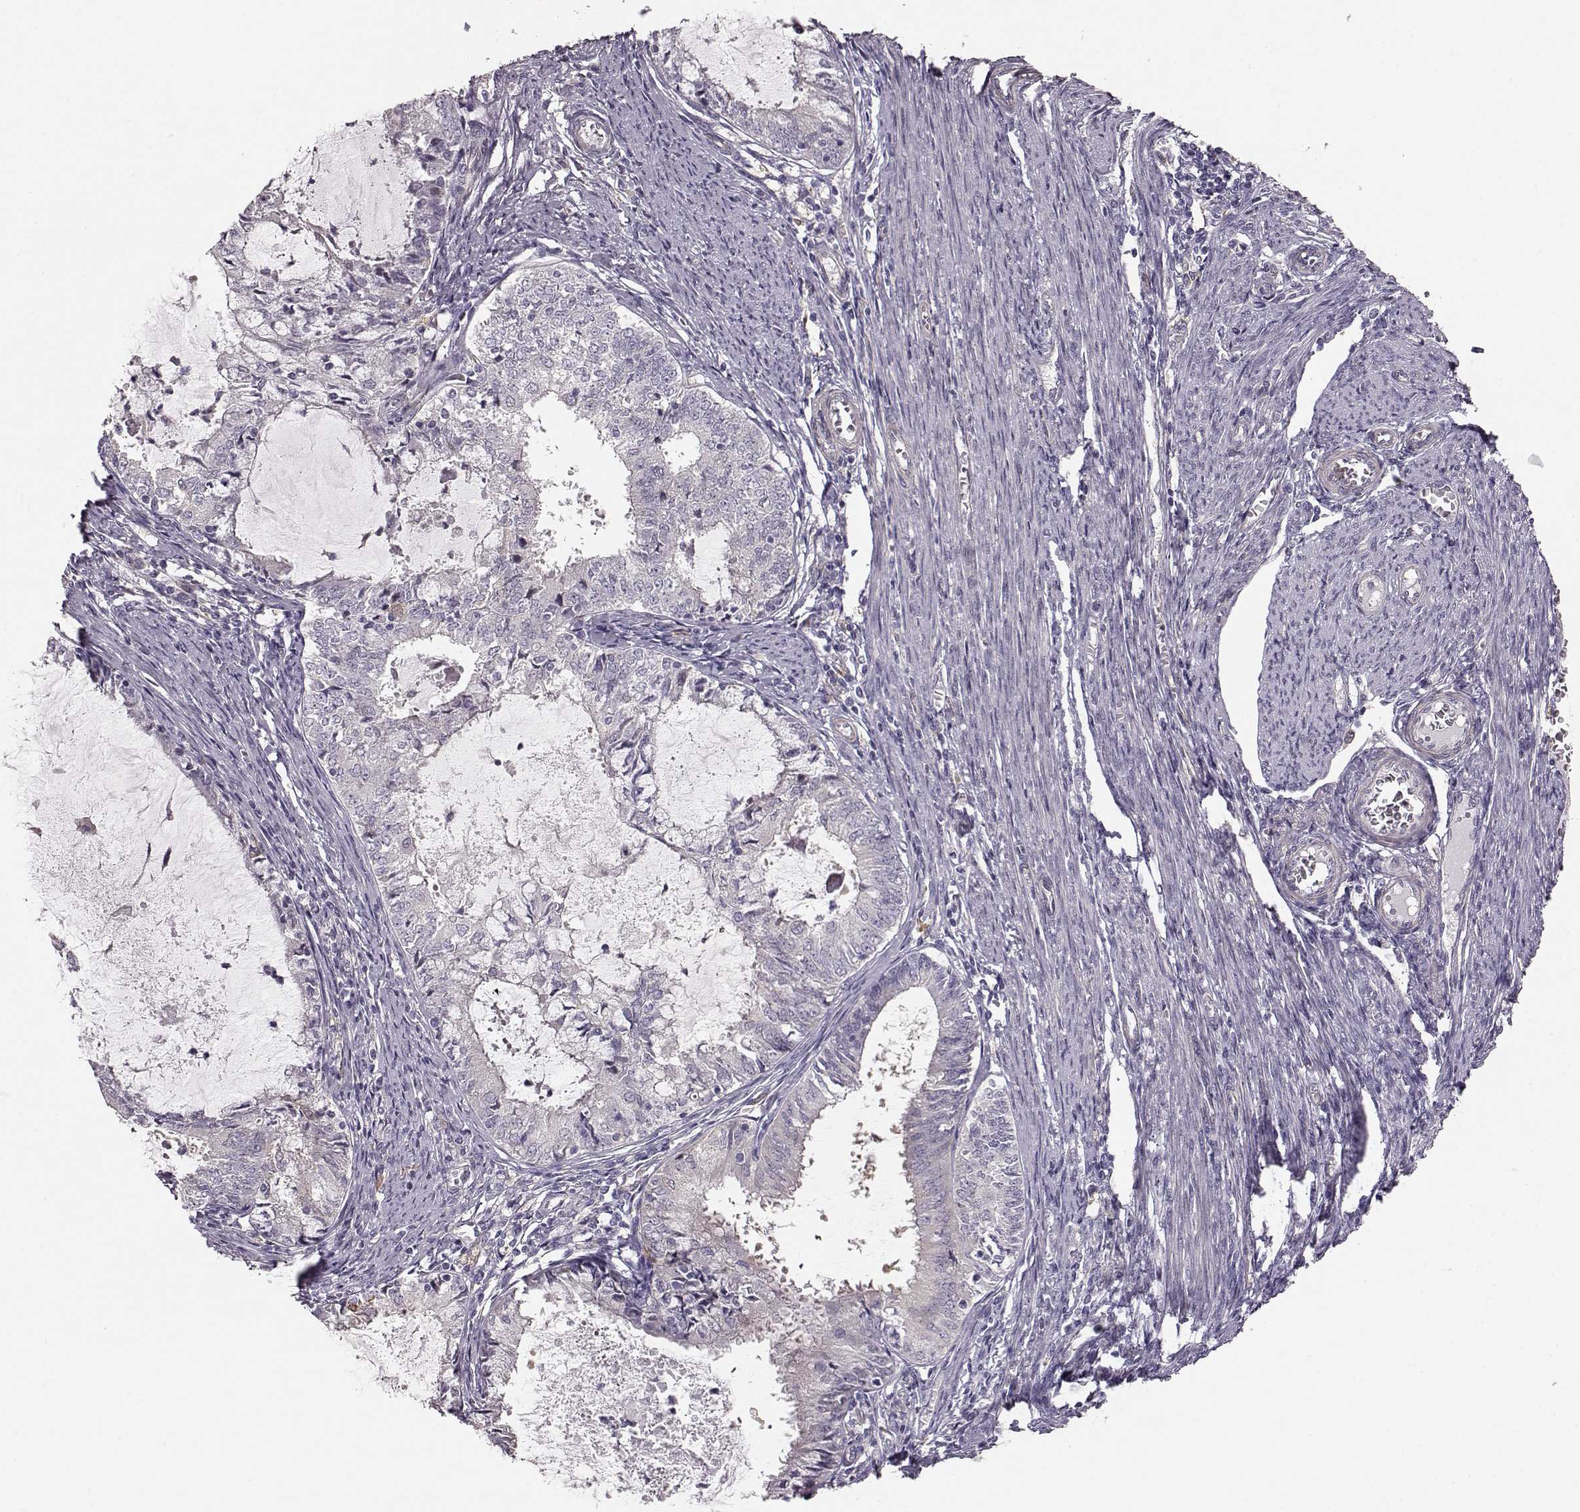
{"staining": {"intensity": "negative", "quantity": "none", "location": "none"}, "tissue": "endometrial cancer", "cell_type": "Tumor cells", "image_type": "cancer", "snomed": [{"axis": "morphology", "description": "Adenocarcinoma, NOS"}, {"axis": "topography", "description": "Endometrium"}], "caption": "Immunohistochemistry (IHC) of endometrial cancer displays no staining in tumor cells. (IHC, brightfield microscopy, high magnification).", "gene": "GPR50", "patient": {"sex": "female", "age": 57}}